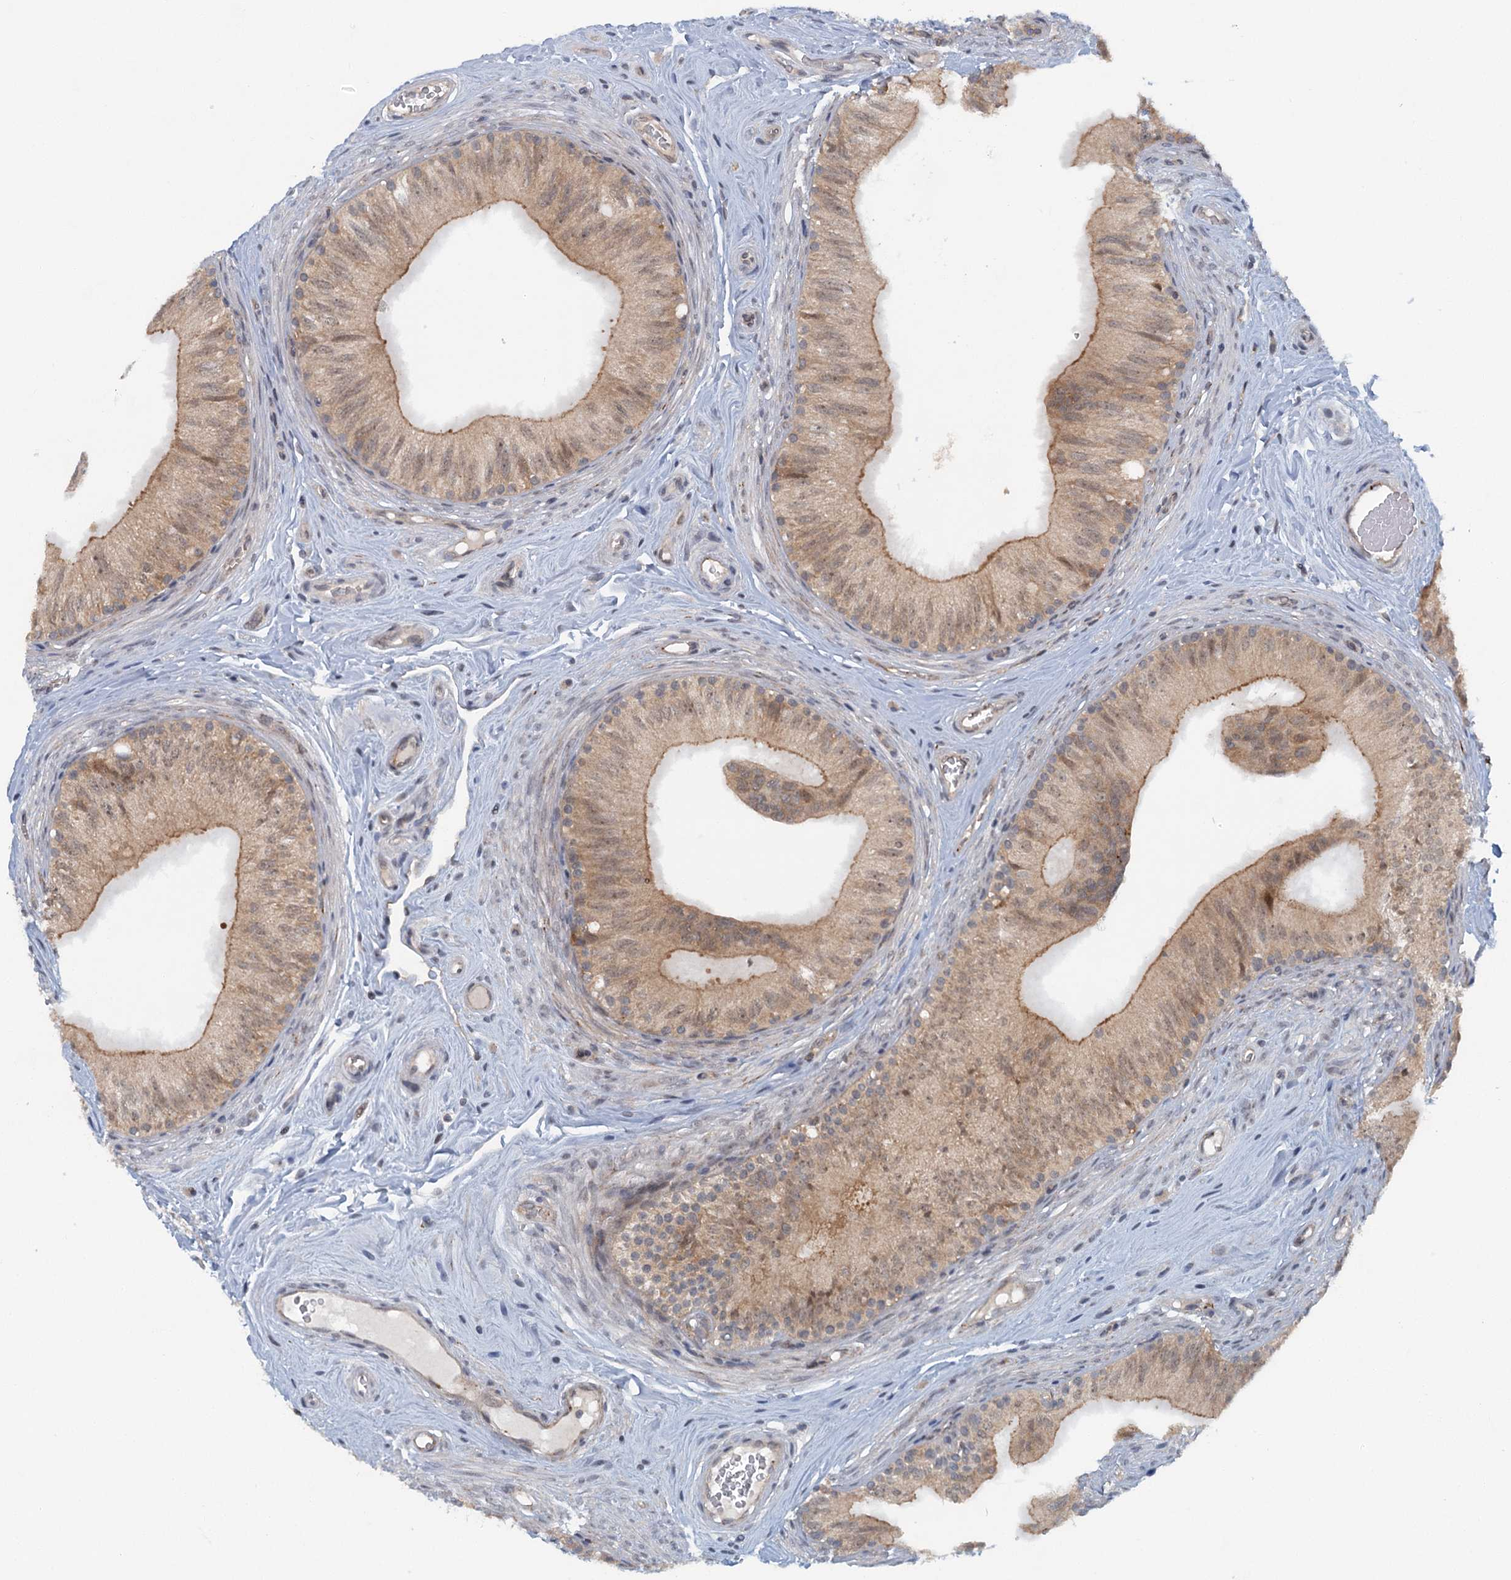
{"staining": {"intensity": "moderate", "quantity": ">75%", "location": "cytoplasmic/membranous,nuclear"}, "tissue": "epididymis", "cell_type": "Glandular cells", "image_type": "normal", "snomed": [{"axis": "morphology", "description": "Normal tissue, NOS"}, {"axis": "topography", "description": "Epididymis"}], "caption": "Moderate cytoplasmic/membranous,nuclear positivity is appreciated in approximately >75% of glandular cells in benign epididymis. (brown staining indicates protein expression, while blue staining denotes nuclei).", "gene": "TAS2R42", "patient": {"sex": "male", "age": 46}}